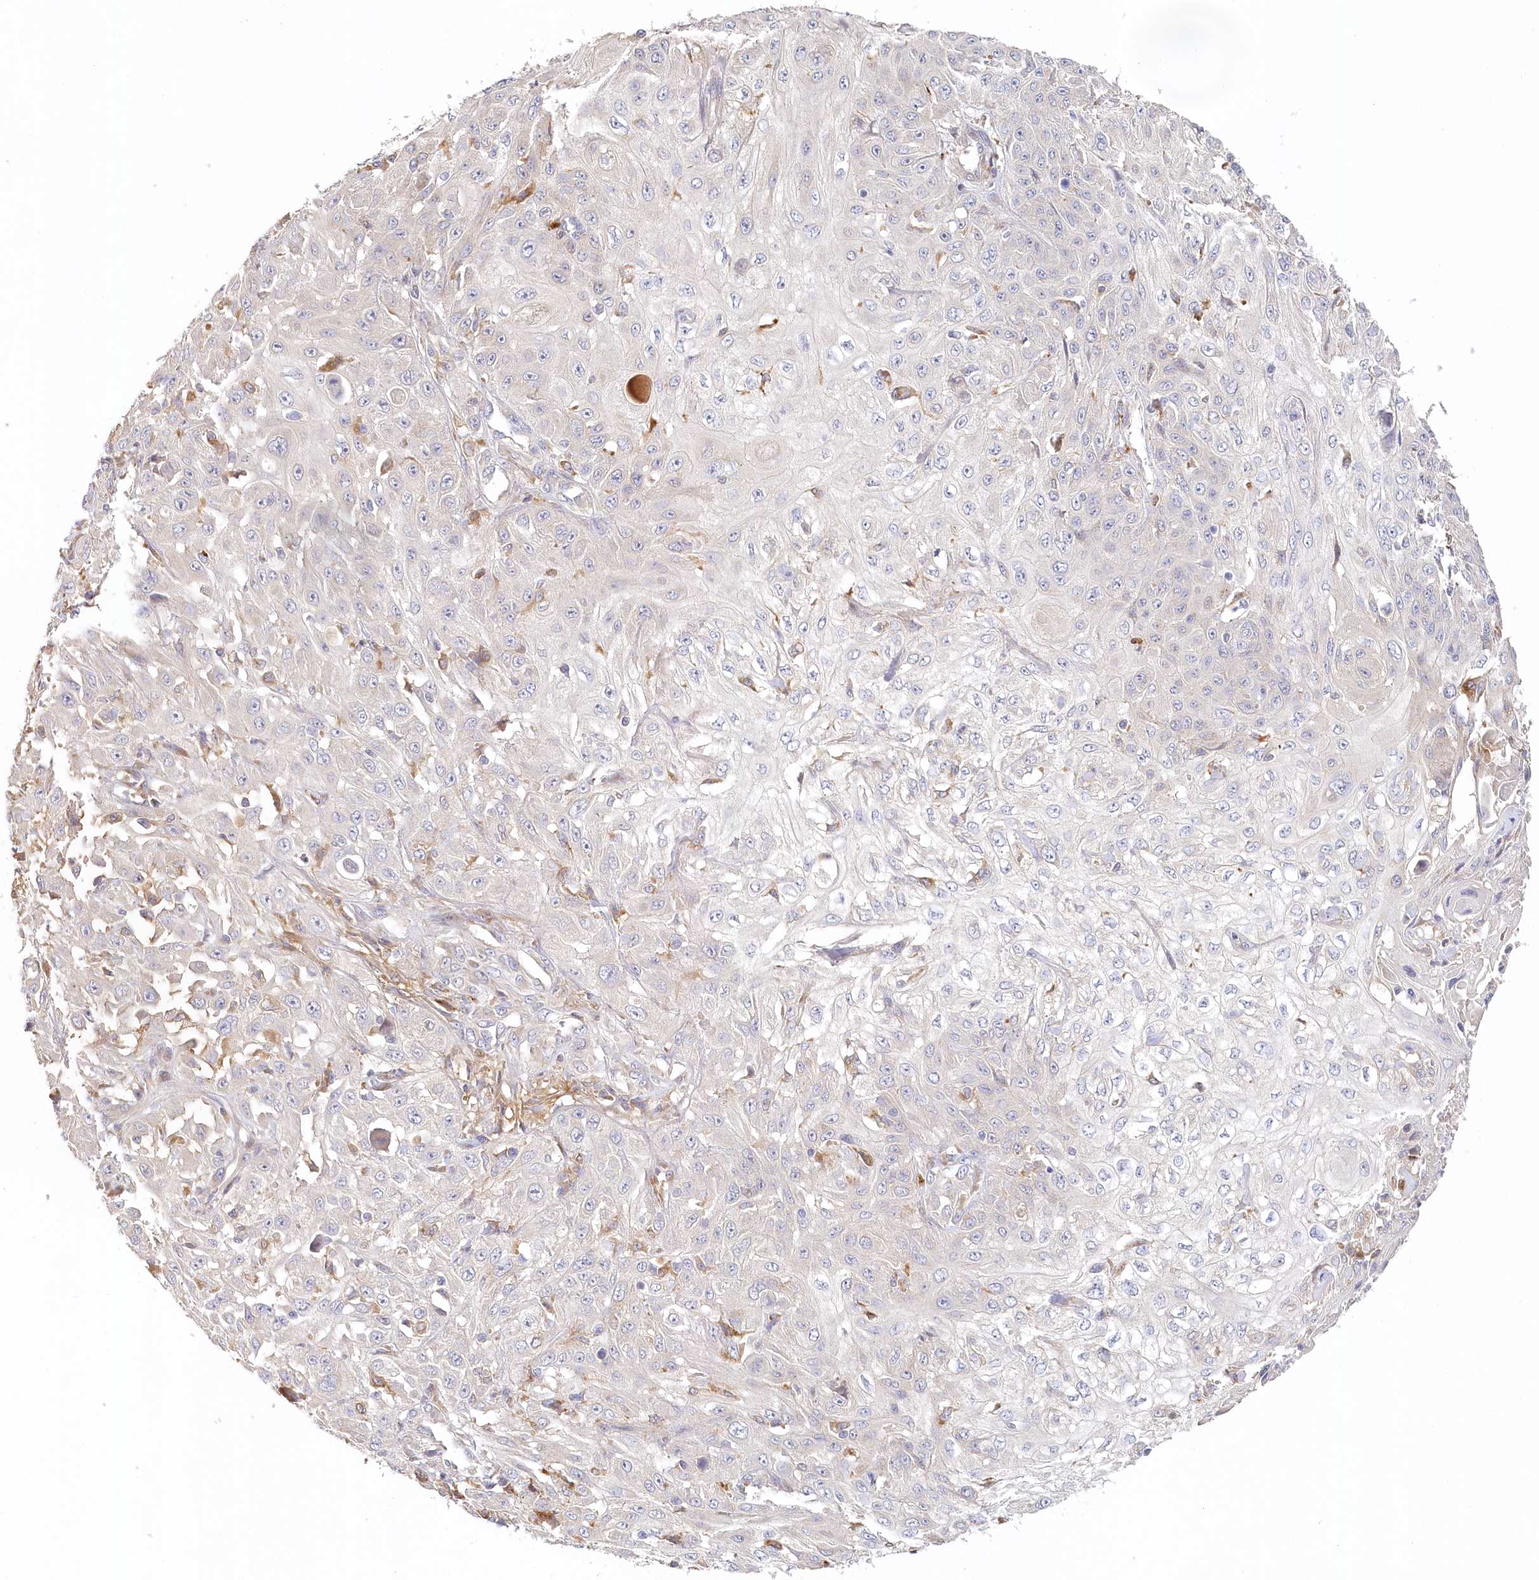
{"staining": {"intensity": "negative", "quantity": "none", "location": "none"}, "tissue": "skin cancer", "cell_type": "Tumor cells", "image_type": "cancer", "snomed": [{"axis": "morphology", "description": "Squamous cell carcinoma, NOS"}, {"axis": "morphology", "description": "Squamous cell carcinoma, metastatic, NOS"}, {"axis": "topography", "description": "Skin"}, {"axis": "topography", "description": "Lymph node"}], "caption": "Skin cancer (metastatic squamous cell carcinoma) was stained to show a protein in brown. There is no significant expression in tumor cells.", "gene": "VSIG1", "patient": {"sex": "male", "age": 75}}